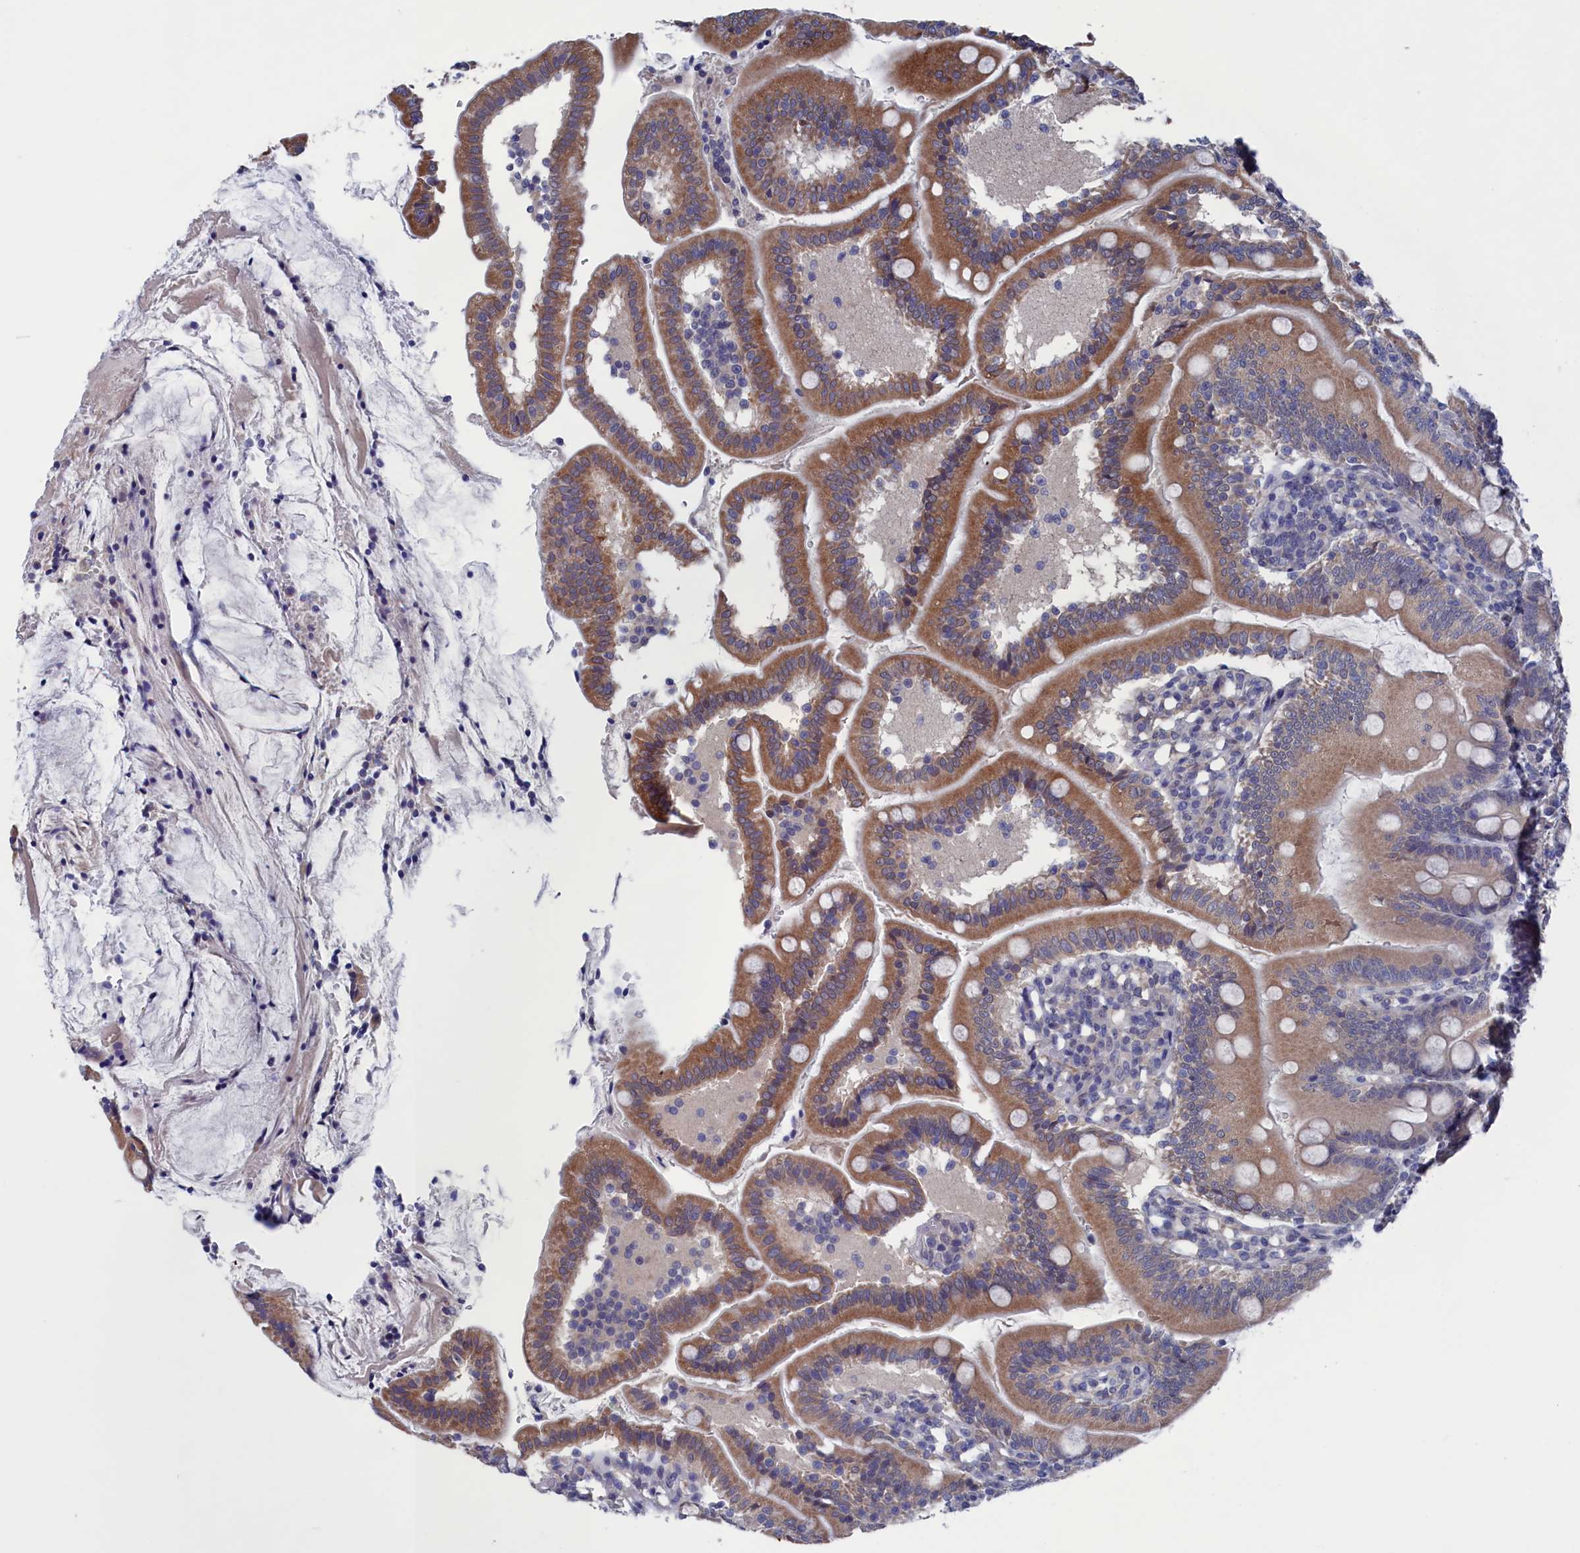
{"staining": {"intensity": "strong", "quantity": ">75%", "location": "cytoplasmic/membranous"}, "tissue": "duodenum", "cell_type": "Glandular cells", "image_type": "normal", "snomed": [{"axis": "morphology", "description": "Normal tissue, NOS"}, {"axis": "topography", "description": "Duodenum"}], "caption": "Duodenum stained with DAB (3,3'-diaminobenzidine) IHC displays high levels of strong cytoplasmic/membranous staining in about >75% of glandular cells. The staining is performed using DAB brown chromogen to label protein expression. The nuclei are counter-stained blue using hematoxylin.", "gene": "SPATA13", "patient": {"sex": "female", "age": 67}}